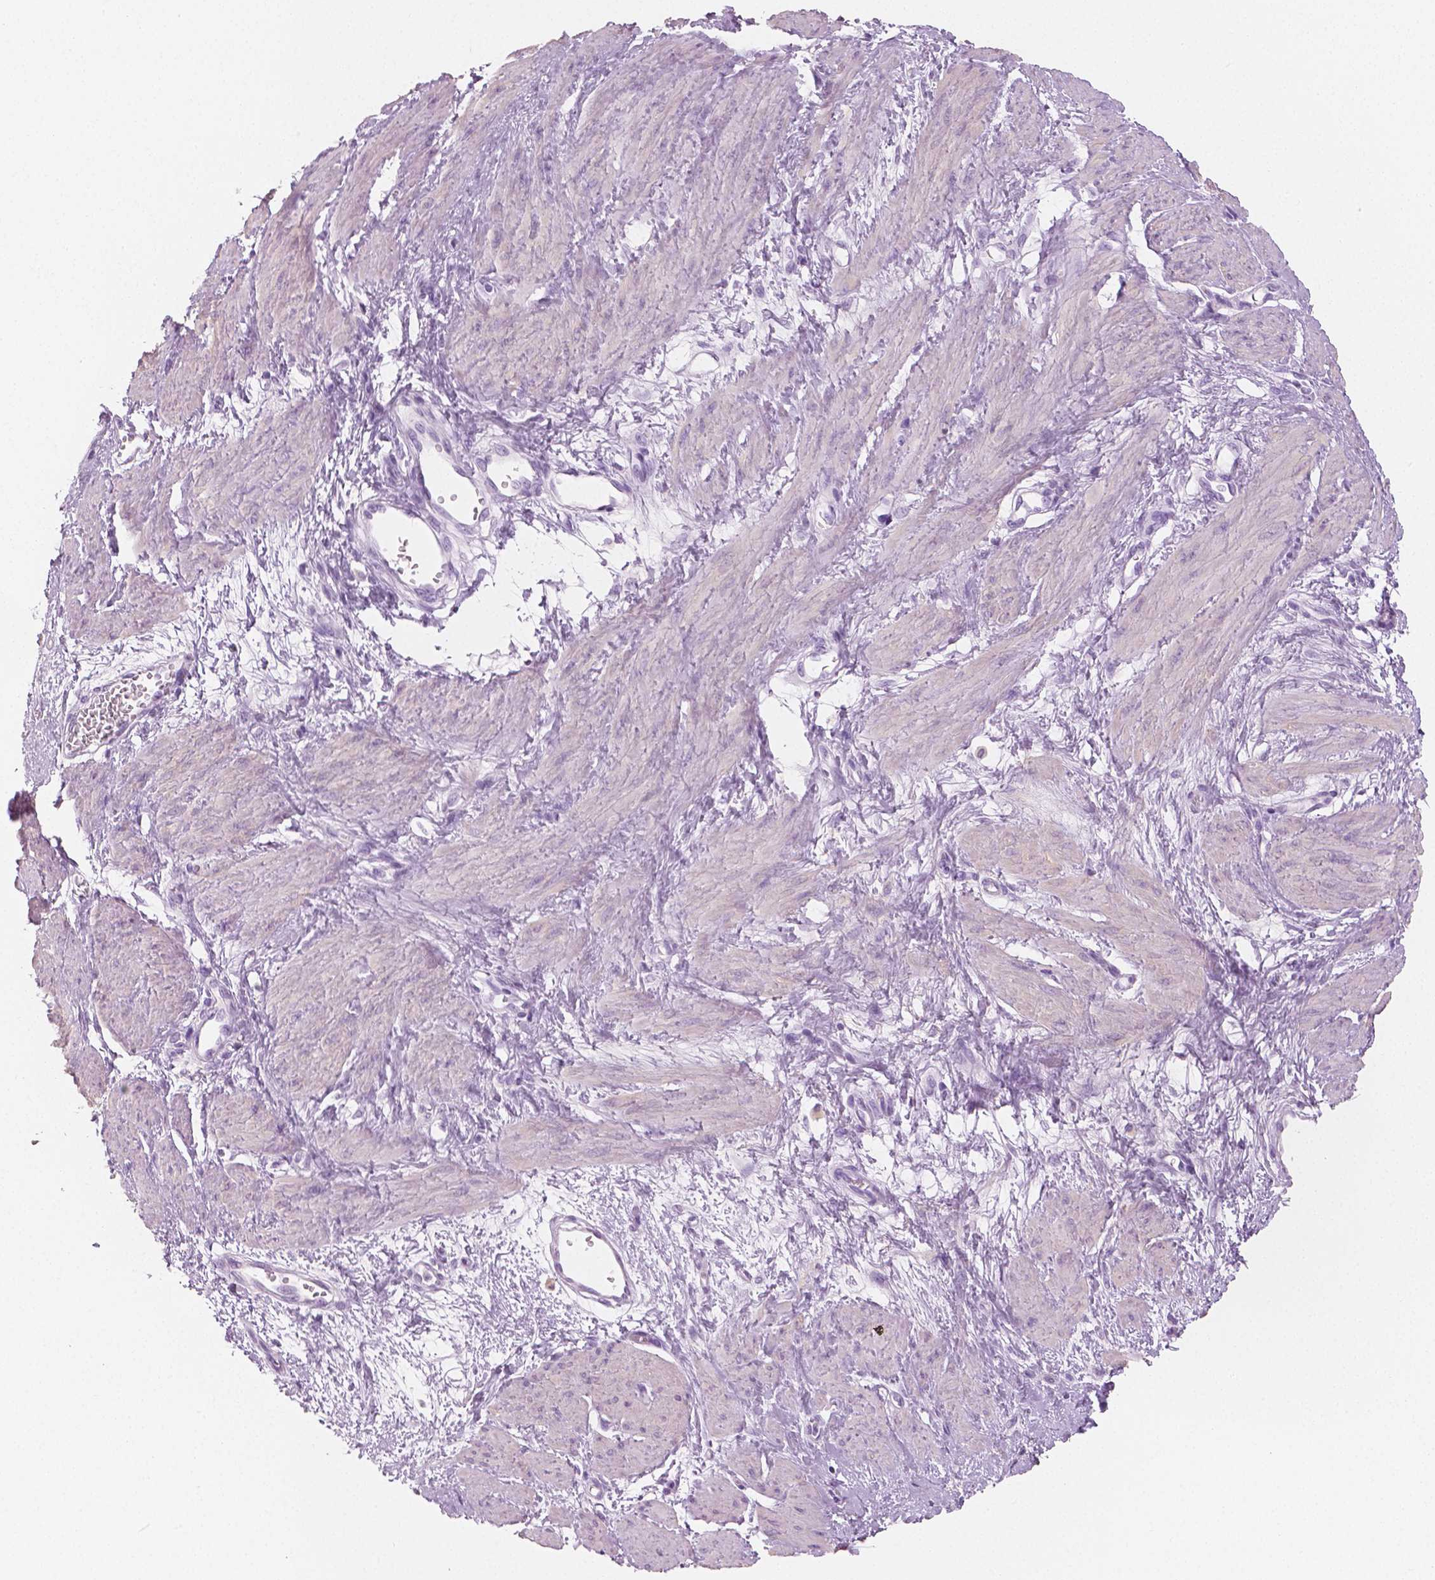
{"staining": {"intensity": "negative", "quantity": "none", "location": "none"}, "tissue": "smooth muscle", "cell_type": "Smooth muscle cells", "image_type": "normal", "snomed": [{"axis": "morphology", "description": "Normal tissue, NOS"}, {"axis": "topography", "description": "Smooth muscle"}, {"axis": "topography", "description": "Uterus"}], "caption": "Immunohistochemistry of unremarkable smooth muscle displays no staining in smooth muscle cells. (DAB (3,3'-diaminobenzidine) immunohistochemistry visualized using brightfield microscopy, high magnification).", "gene": "PLIN4", "patient": {"sex": "female", "age": 39}}